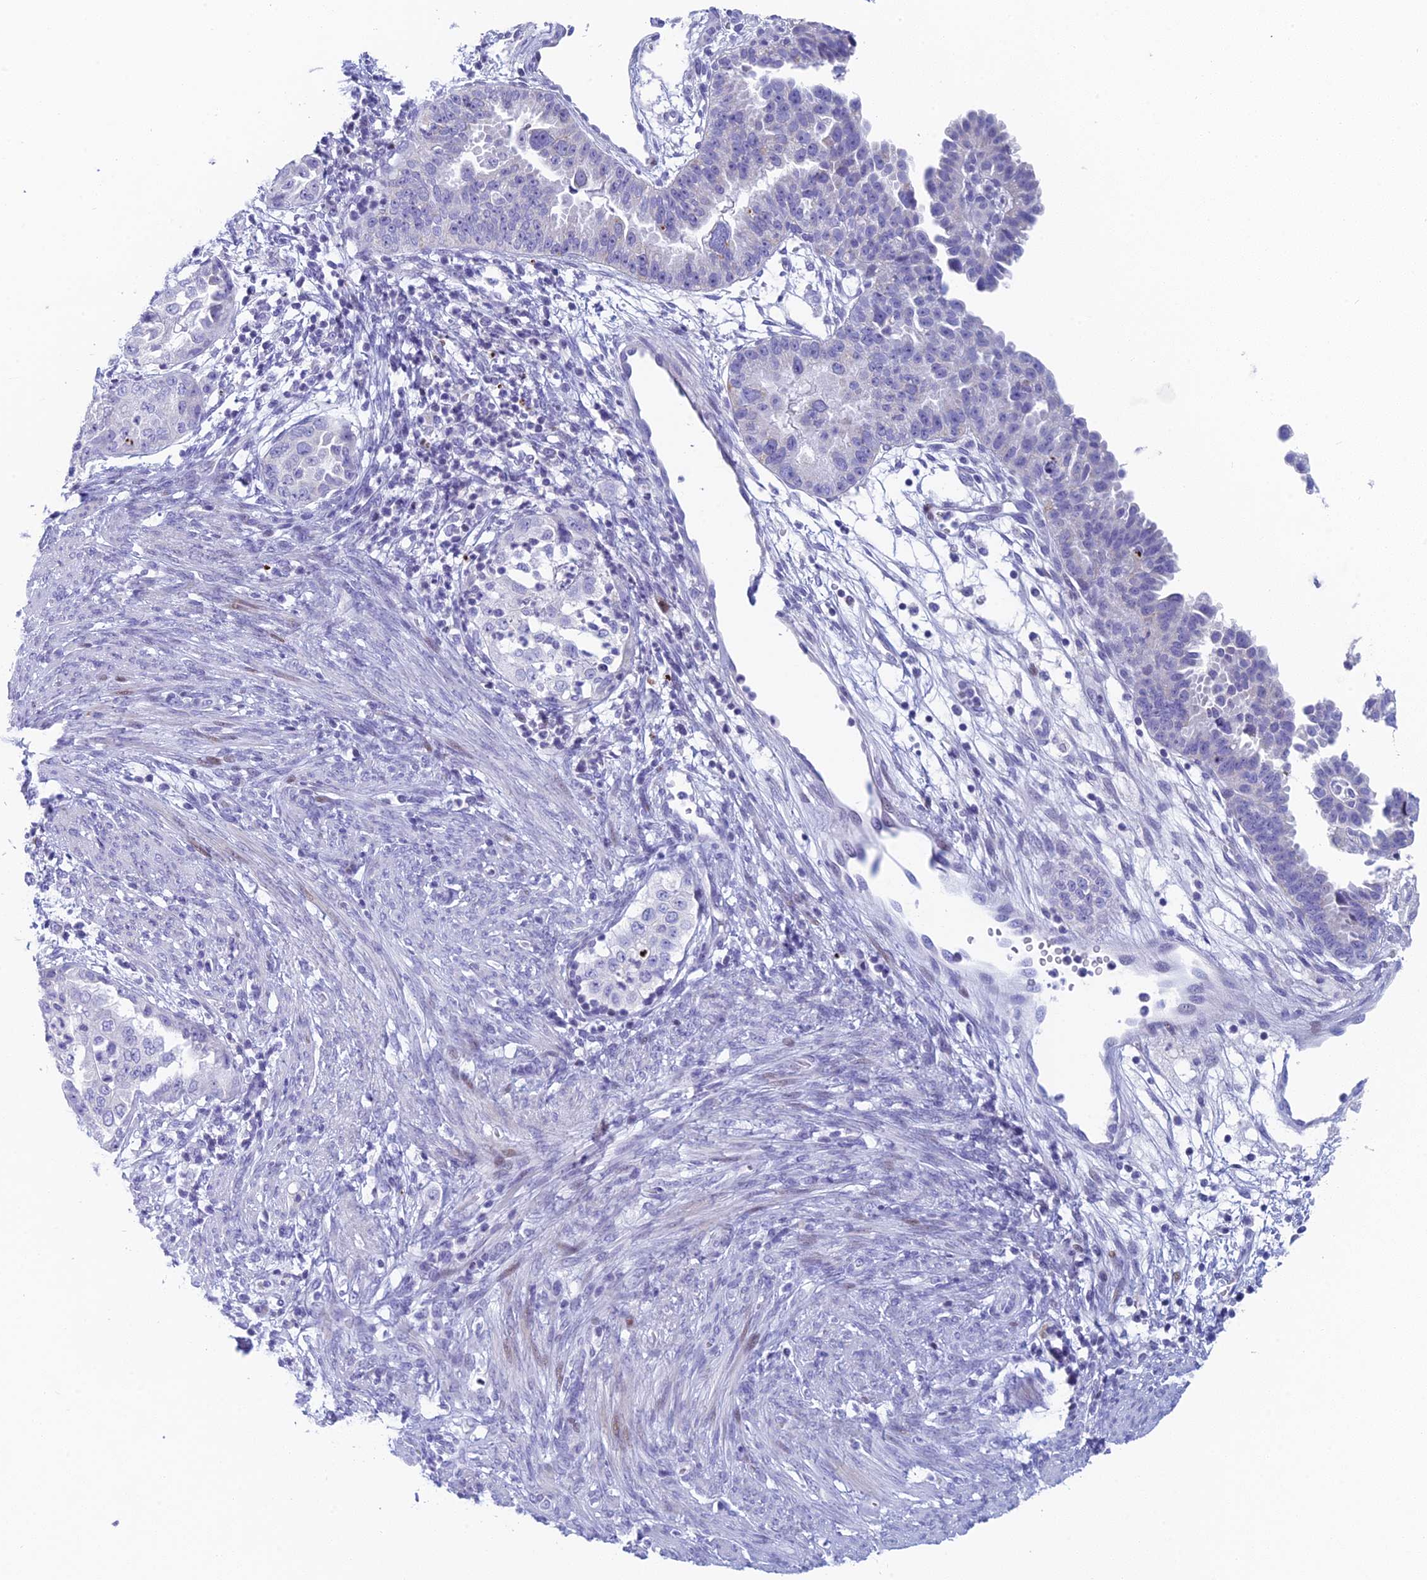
{"staining": {"intensity": "negative", "quantity": "none", "location": "none"}, "tissue": "endometrial cancer", "cell_type": "Tumor cells", "image_type": "cancer", "snomed": [{"axis": "morphology", "description": "Adenocarcinoma, NOS"}, {"axis": "topography", "description": "Endometrium"}], "caption": "IHC of adenocarcinoma (endometrial) demonstrates no staining in tumor cells.", "gene": "REXO5", "patient": {"sex": "female", "age": 85}}